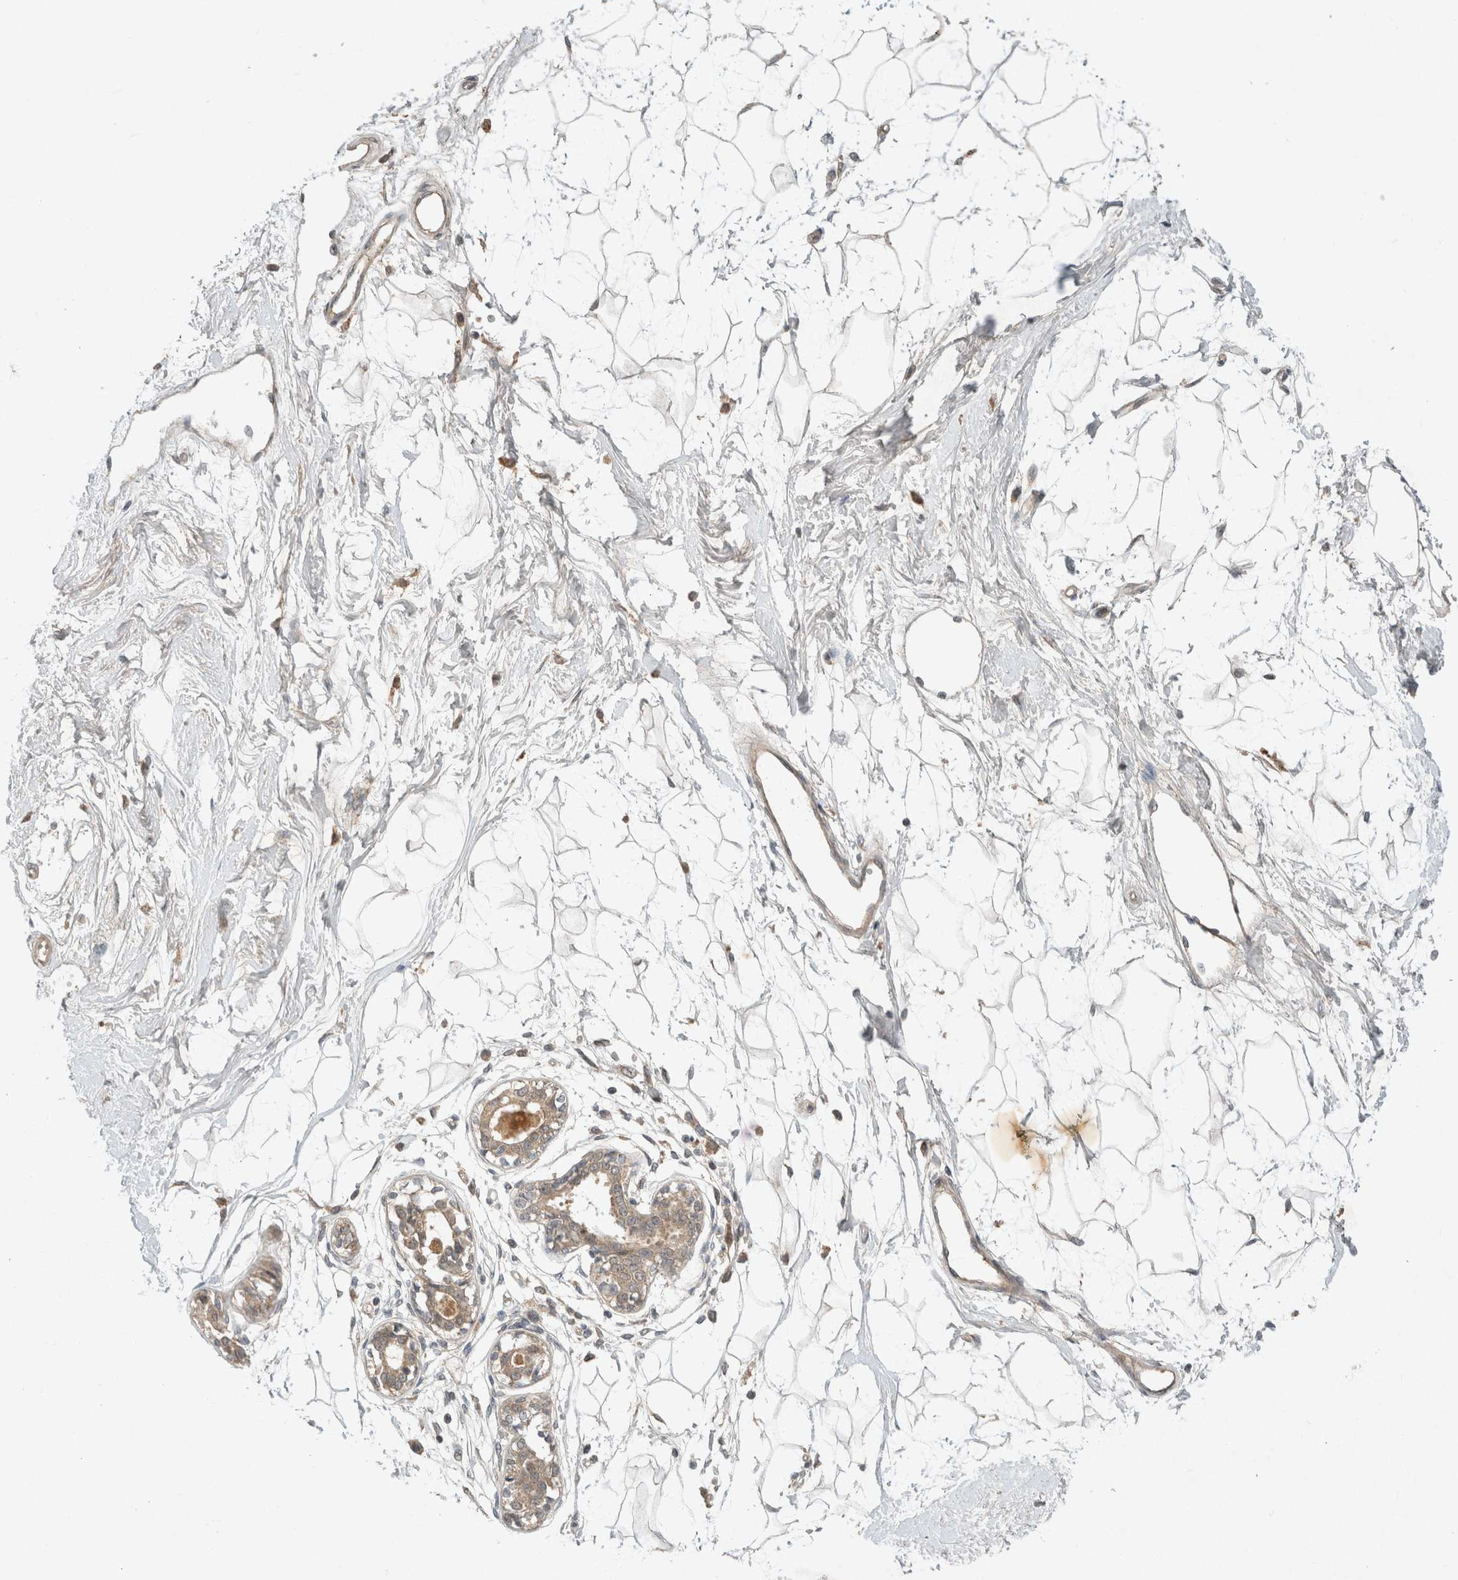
{"staining": {"intensity": "negative", "quantity": "none", "location": "none"}, "tissue": "breast", "cell_type": "Adipocytes", "image_type": "normal", "snomed": [{"axis": "morphology", "description": "Normal tissue, NOS"}, {"axis": "topography", "description": "Breast"}], "caption": "IHC image of unremarkable human breast stained for a protein (brown), which demonstrates no staining in adipocytes.", "gene": "LOXL2", "patient": {"sex": "female", "age": 45}}